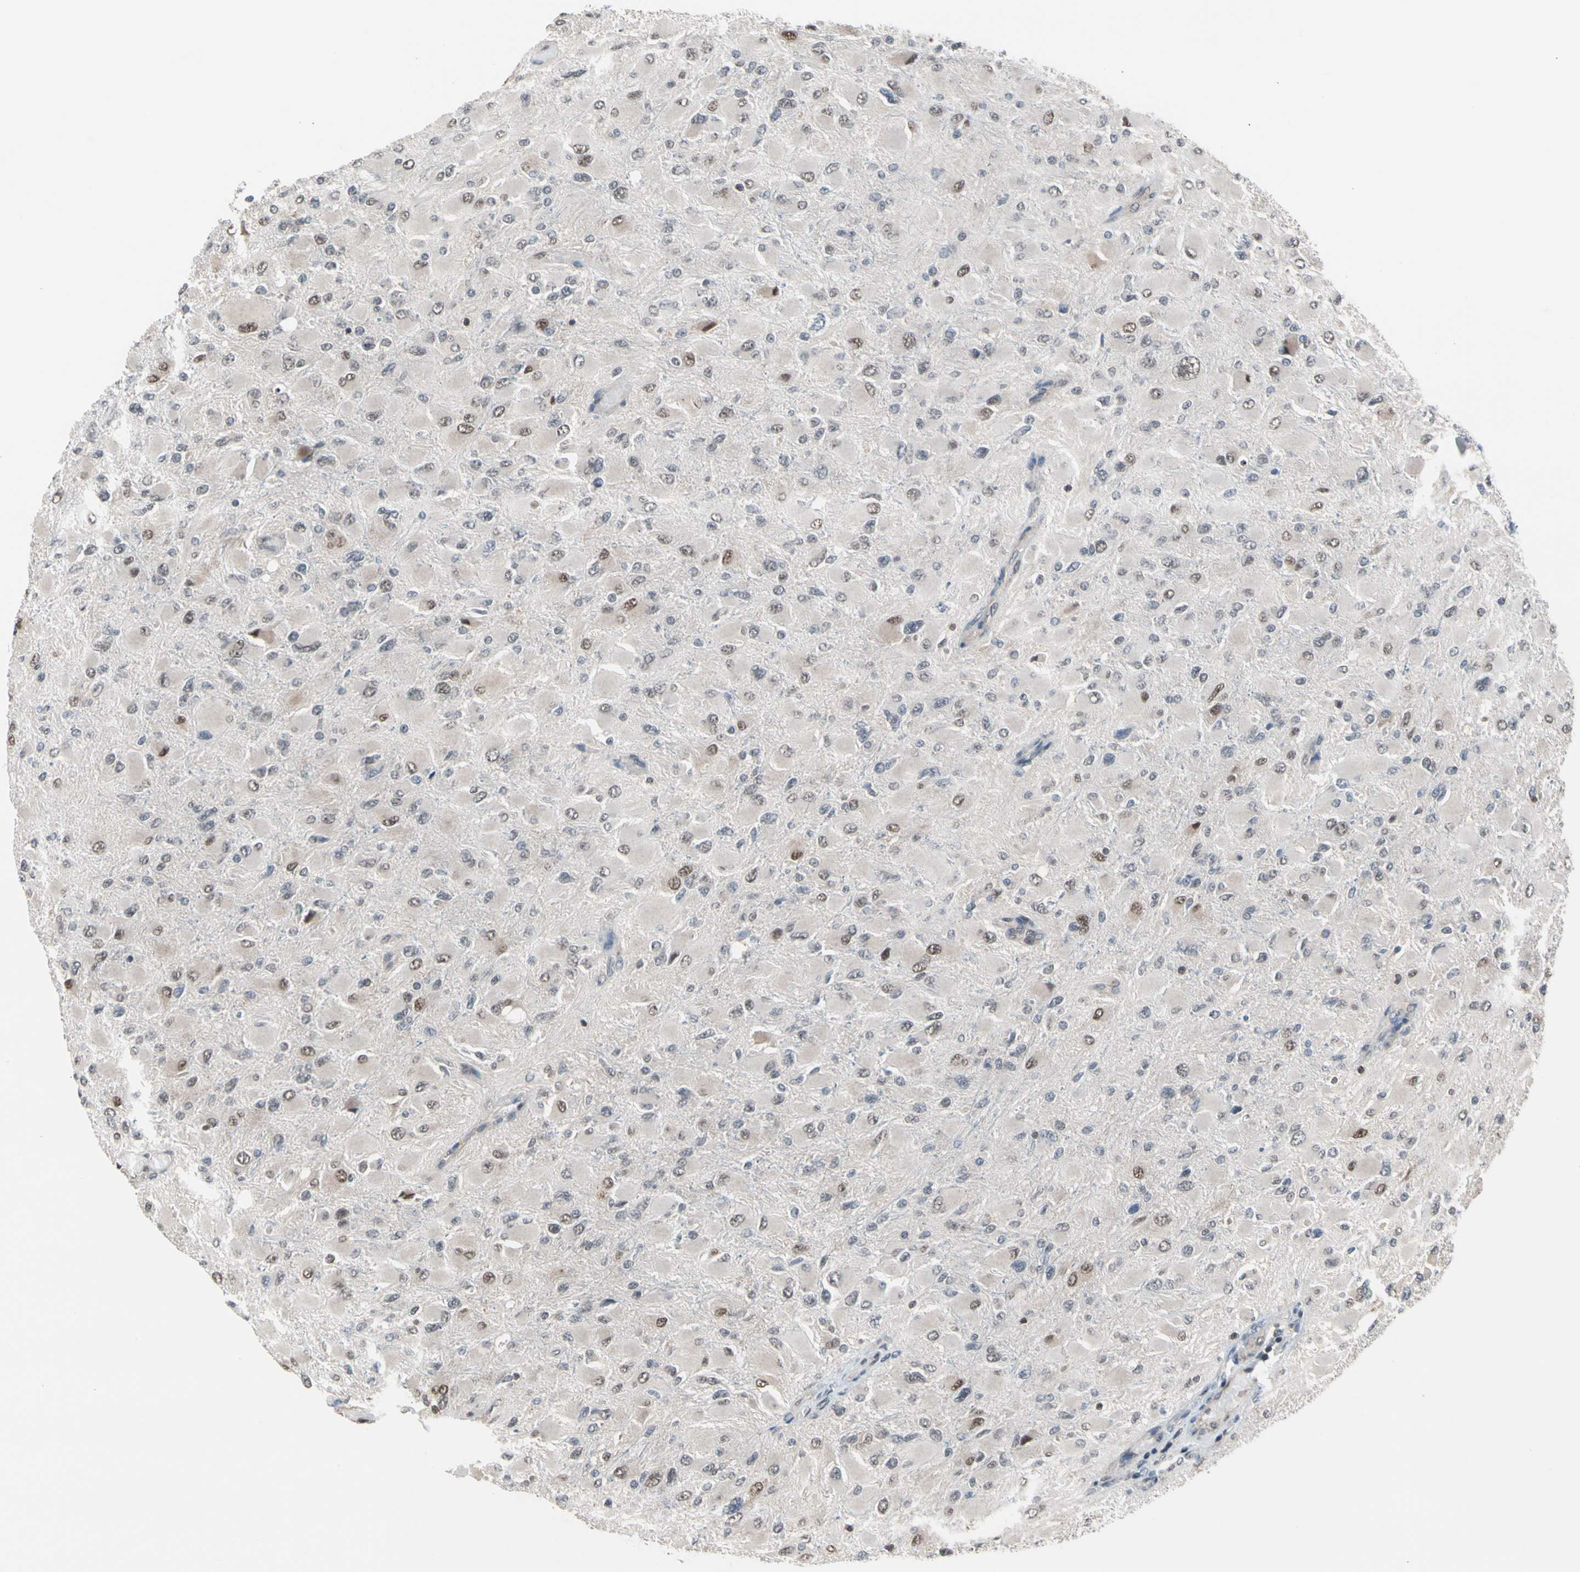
{"staining": {"intensity": "moderate", "quantity": "25%-75%", "location": "cytoplasmic/membranous,nuclear"}, "tissue": "glioma", "cell_type": "Tumor cells", "image_type": "cancer", "snomed": [{"axis": "morphology", "description": "Glioma, malignant, High grade"}, {"axis": "topography", "description": "Cerebral cortex"}], "caption": "Protein staining of malignant high-grade glioma tissue exhibits moderate cytoplasmic/membranous and nuclear expression in about 25%-75% of tumor cells.", "gene": "PSMA2", "patient": {"sex": "female", "age": 36}}